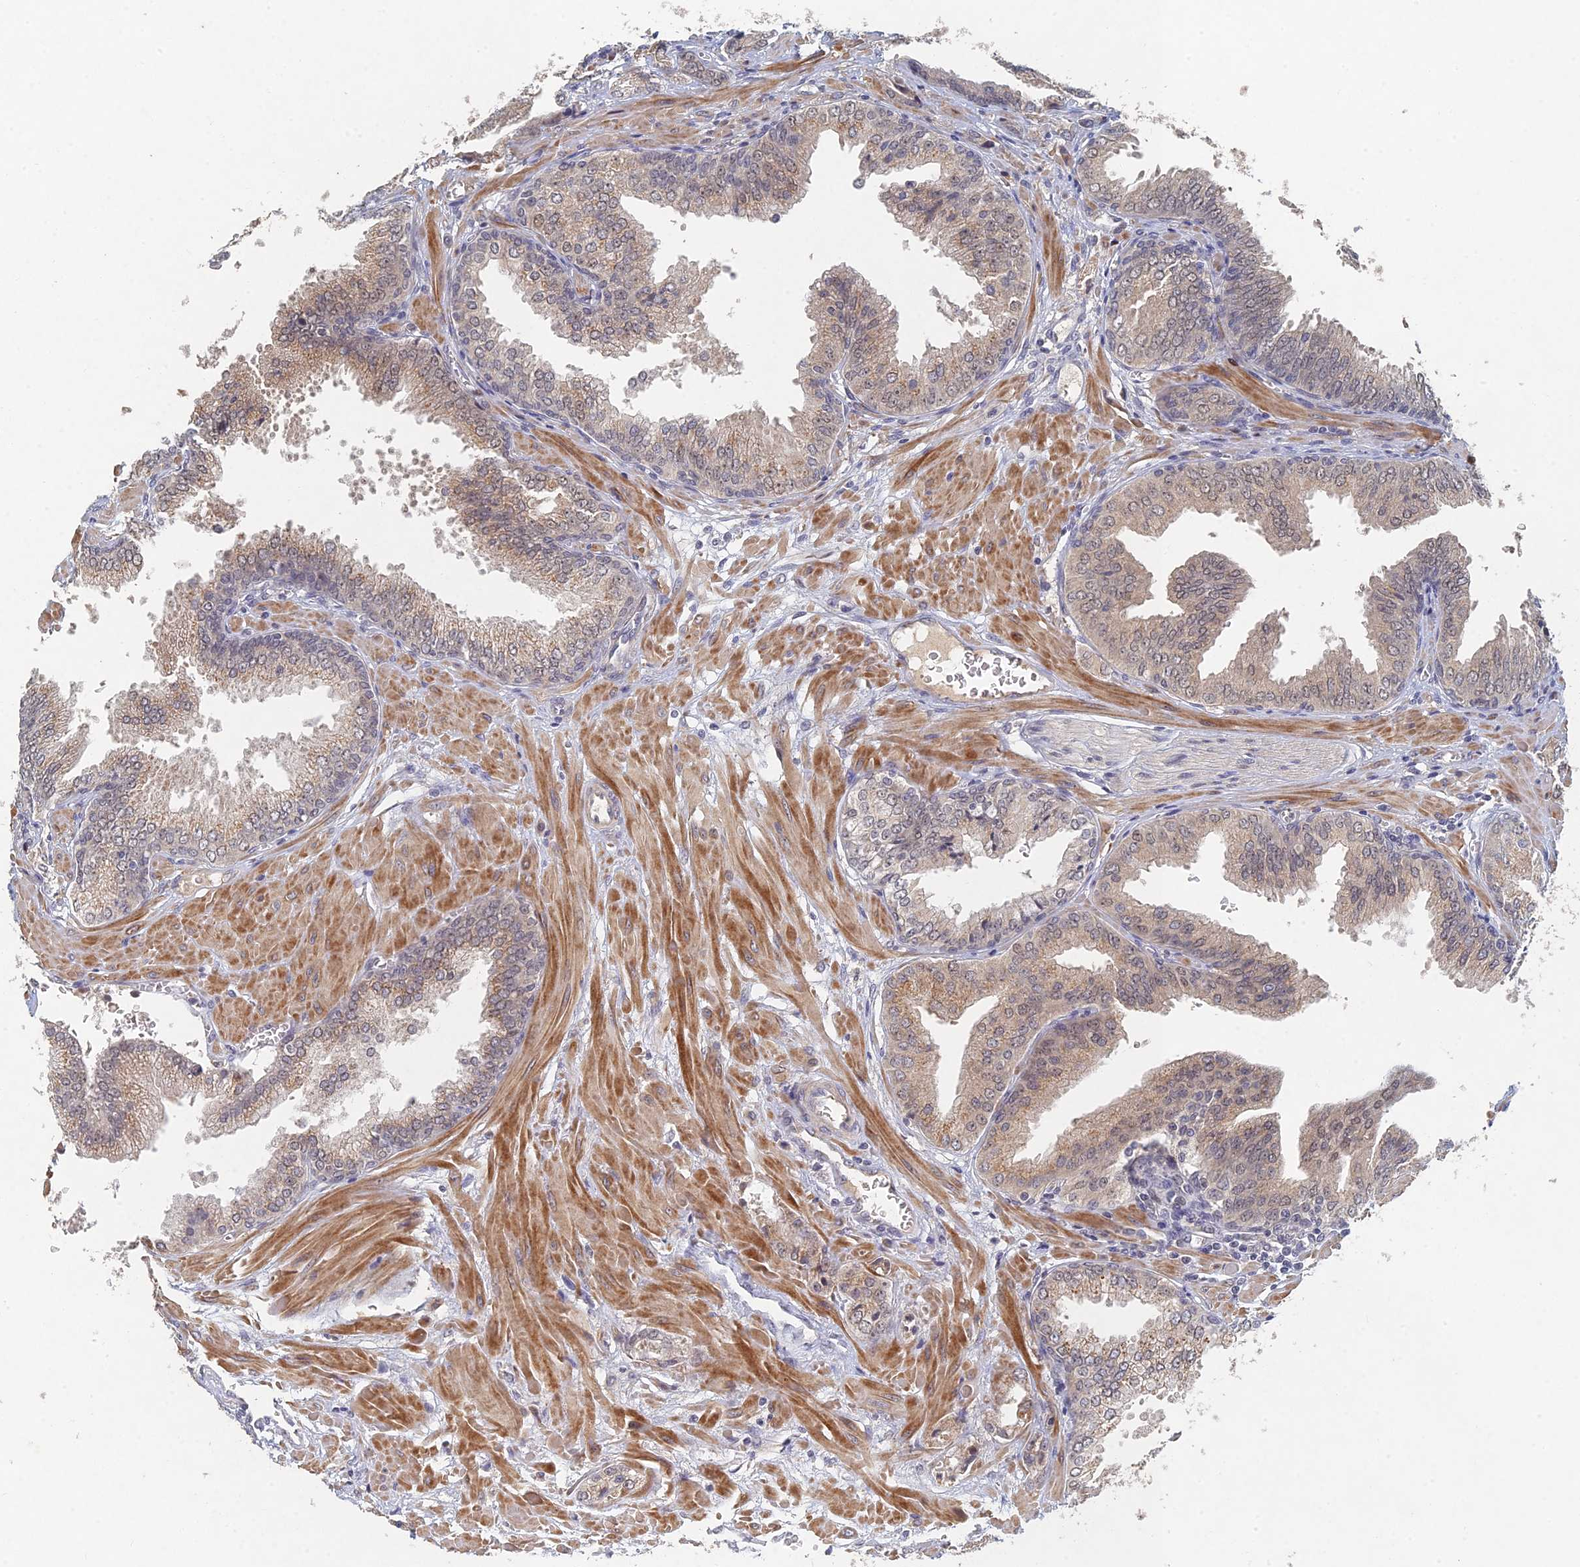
{"staining": {"intensity": "weak", "quantity": "25%-75%", "location": "cytoplasmic/membranous"}, "tissue": "prostate cancer", "cell_type": "Tumor cells", "image_type": "cancer", "snomed": [{"axis": "morphology", "description": "Adenocarcinoma, Low grade"}, {"axis": "topography", "description": "Prostate"}], "caption": "Immunohistochemical staining of human low-grade adenocarcinoma (prostate) displays low levels of weak cytoplasmic/membranous staining in approximately 25%-75% of tumor cells.", "gene": "GNA15", "patient": {"sex": "male", "age": 67}}